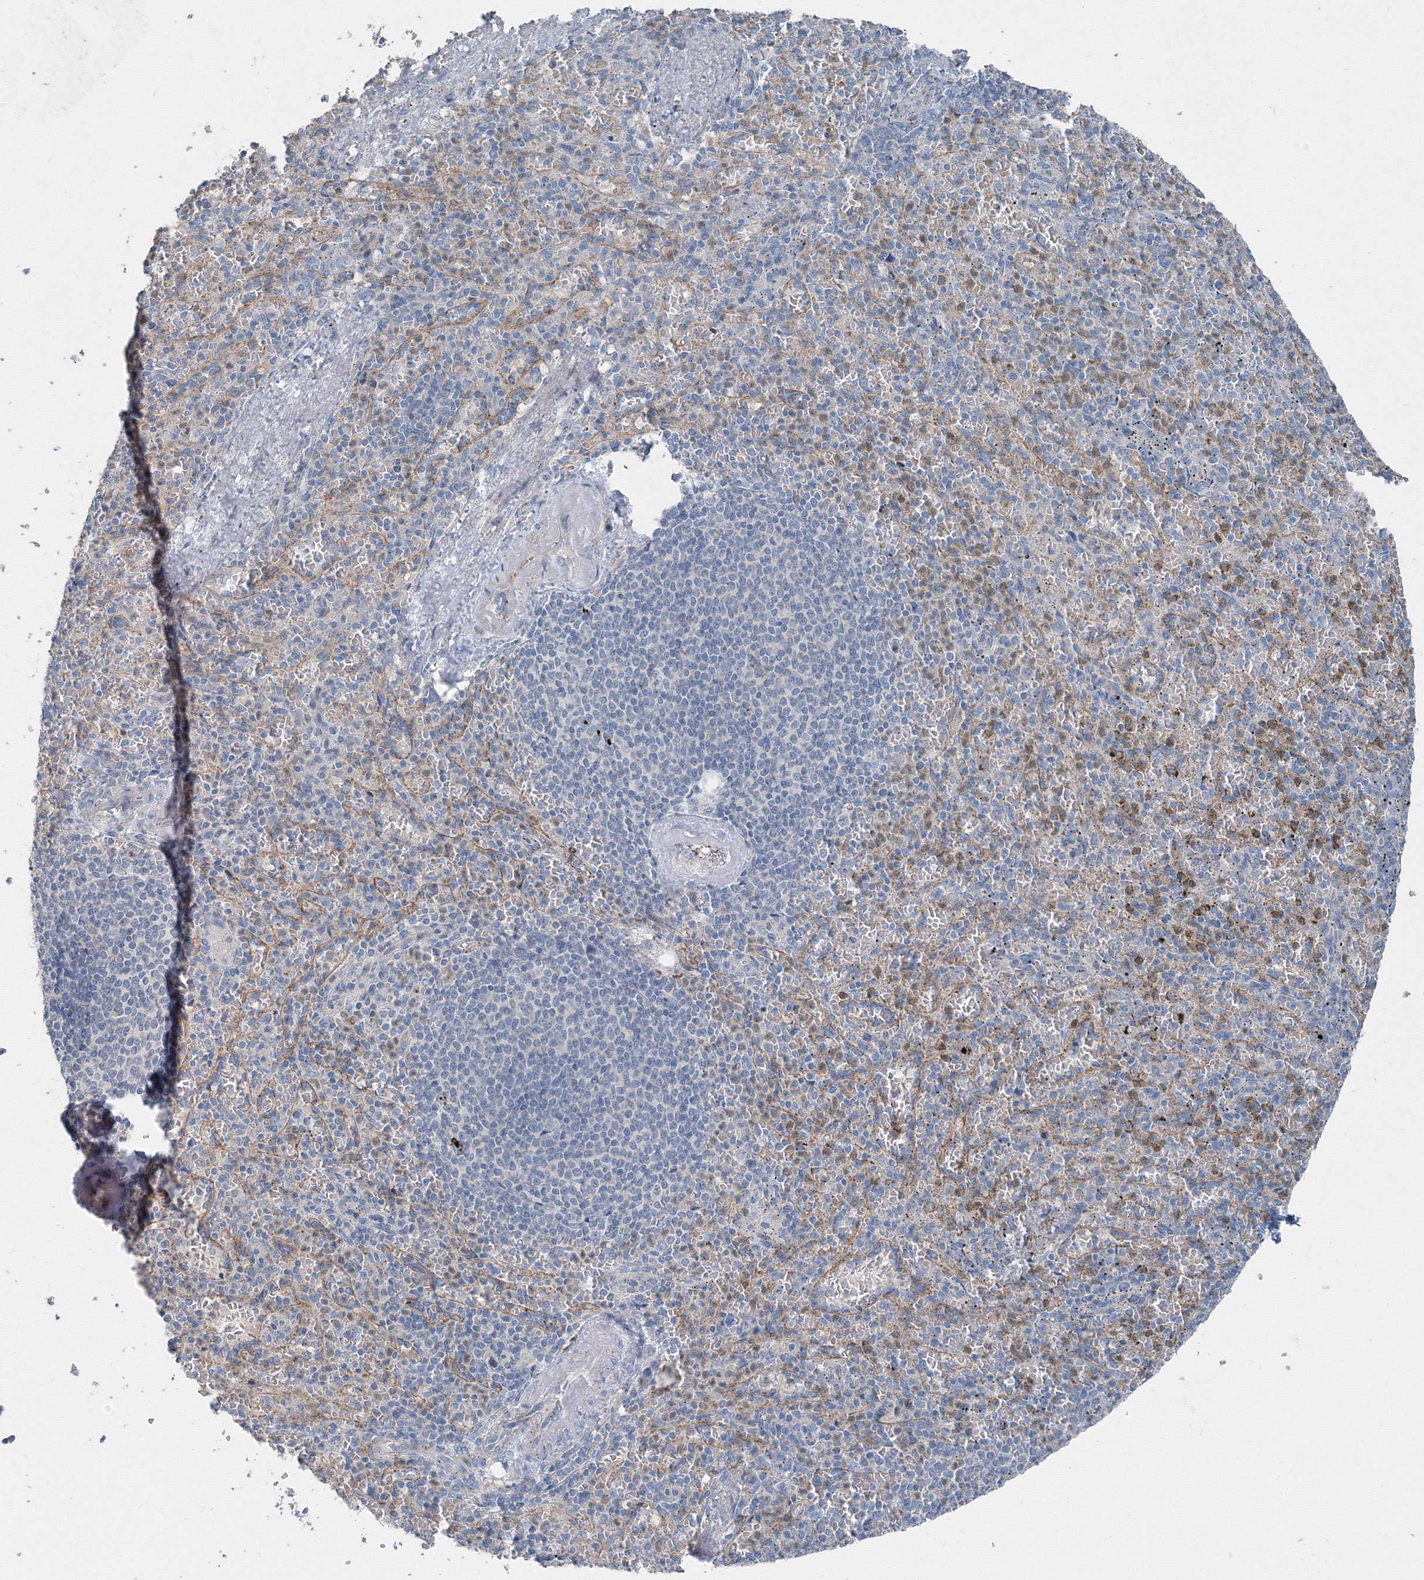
{"staining": {"intensity": "negative", "quantity": "none", "location": "none"}, "tissue": "spleen", "cell_type": "Cells in red pulp", "image_type": "normal", "snomed": [{"axis": "morphology", "description": "Normal tissue, NOS"}, {"axis": "topography", "description": "Spleen"}], "caption": "Immunohistochemistry (IHC) histopathology image of normal human spleen stained for a protein (brown), which exhibits no expression in cells in red pulp.", "gene": "AASDH", "patient": {"sex": "female", "age": 74}}